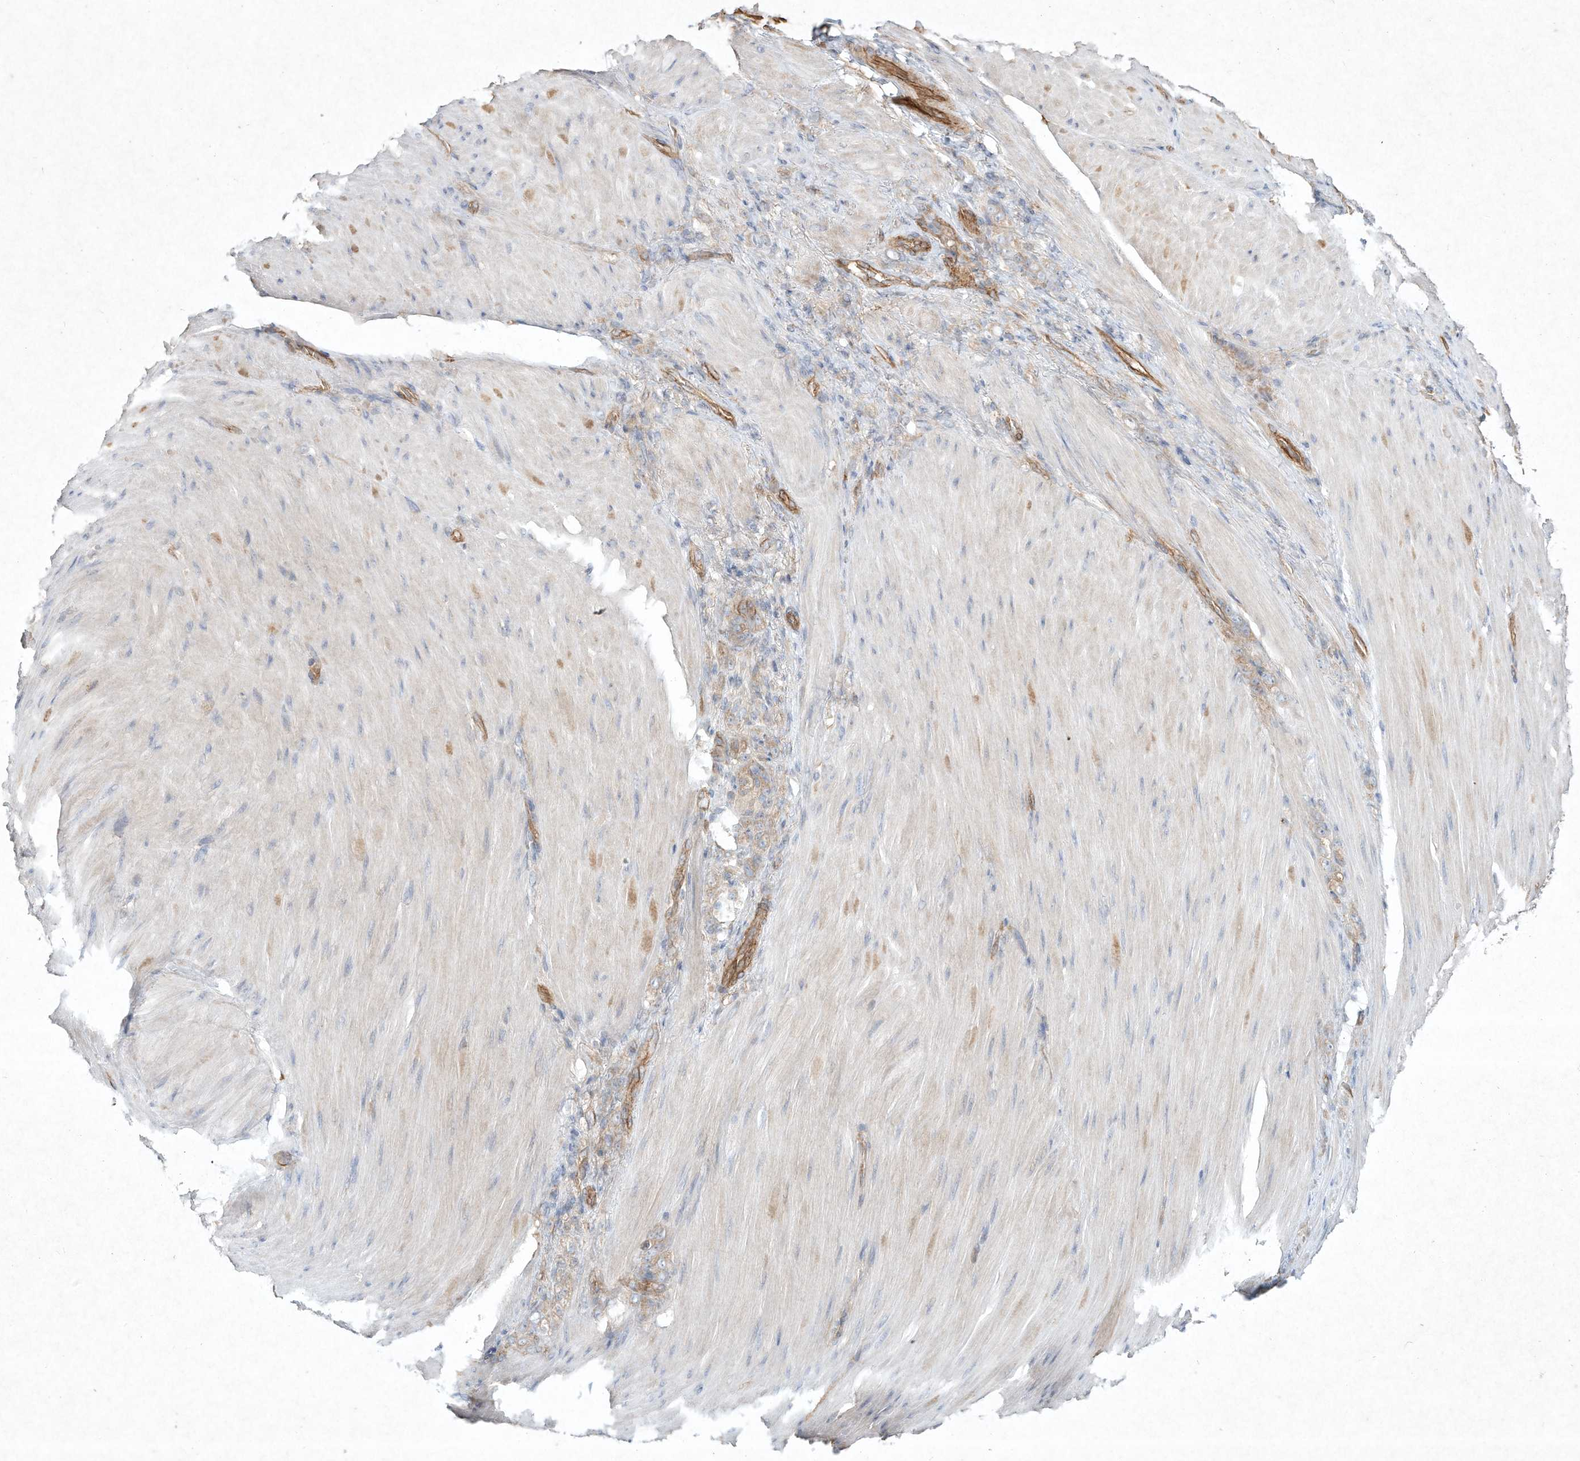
{"staining": {"intensity": "weak", "quantity": ">75%", "location": "cytoplasmic/membranous"}, "tissue": "stomach cancer", "cell_type": "Tumor cells", "image_type": "cancer", "snomed": [{"axis": "morphology", "description": "Normal tissue, NOS"}, {"axis": "morphology", "description": "Adenocarcinoma, NOS"}, {"axis": "topography", "description": "Stomach"}], "caption": "The photomicrograph reveals immunohistochemical staining of stomach cancer (adenocarcinoma). There is weak cytoplasmic/membranous expression is identified in approximately >75% of tumor cells. The staining was performed using DAB (3,3'-diaminobenzidine) to visualize the protein expression in brown, while the nuclei were stained in blue with hematoxylin (Magnification: 20x).", "gene": "HTR5A", "patient": {"sex": "male", "age": 82}}